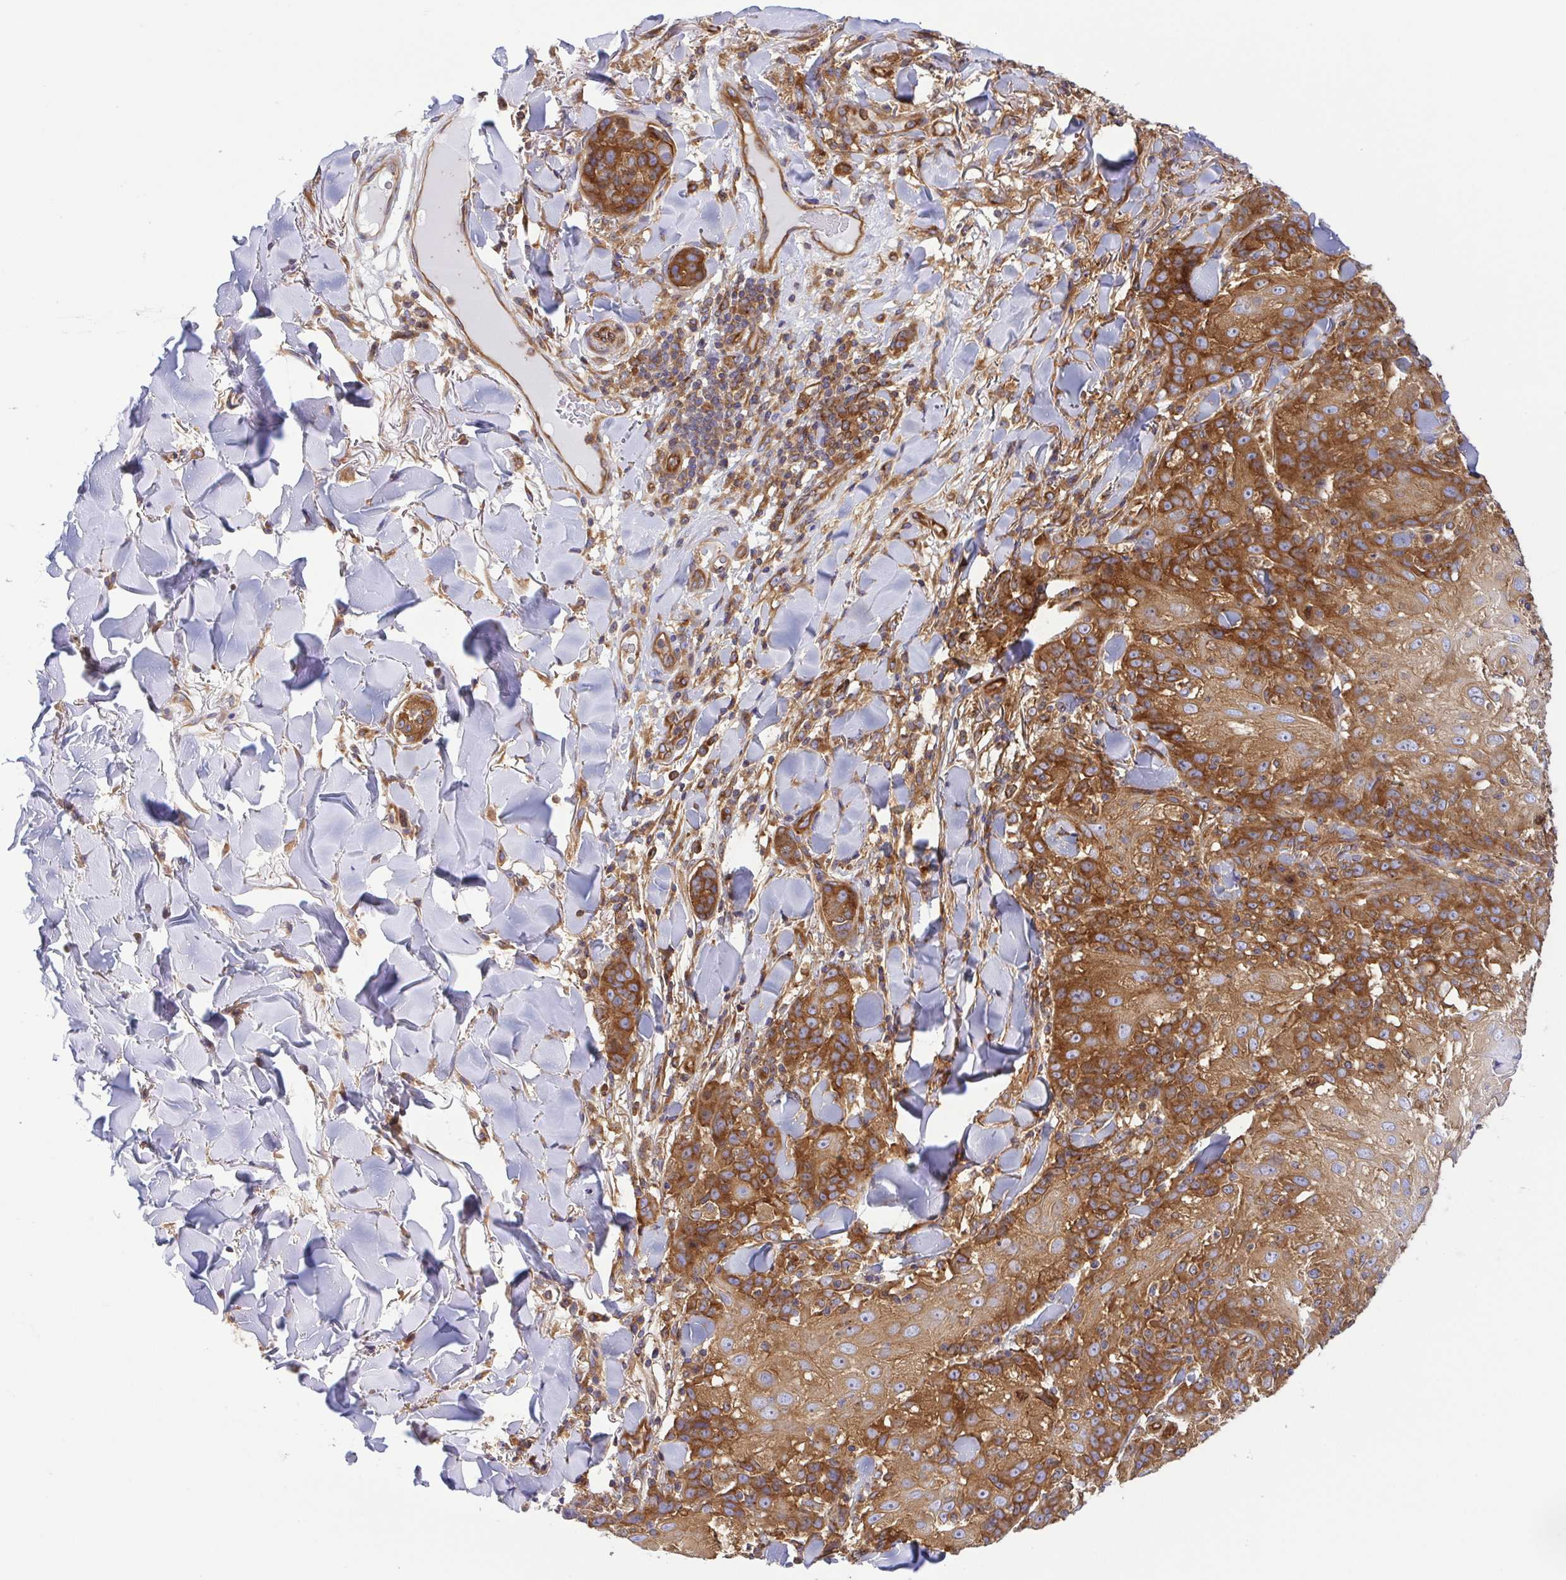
{"staining": {"intensity": "moderate", "quantity": ">75%", "location": "cytoplasmic/membranous"}, "tissue": "skin cancer", "cell_type": "Tumor cells", "image_type": "cancer", "snomed": [{"axis": "morphology", "description": "Normal tissue, NOS"}, {"axis": "morphology", "description": "Squamous cell carcinoma, NOS"}, {"axis": "topography", "description": "Skin"}], "caption": "Squamous cell carcinoma (skin) stained for a protein (brown) demonstrates moderate cytoplasmic/membranous positive expression in about >75% of tumor cells.", "gene": "KIF5B", "patient": {"sex": "female", "age": 83}}